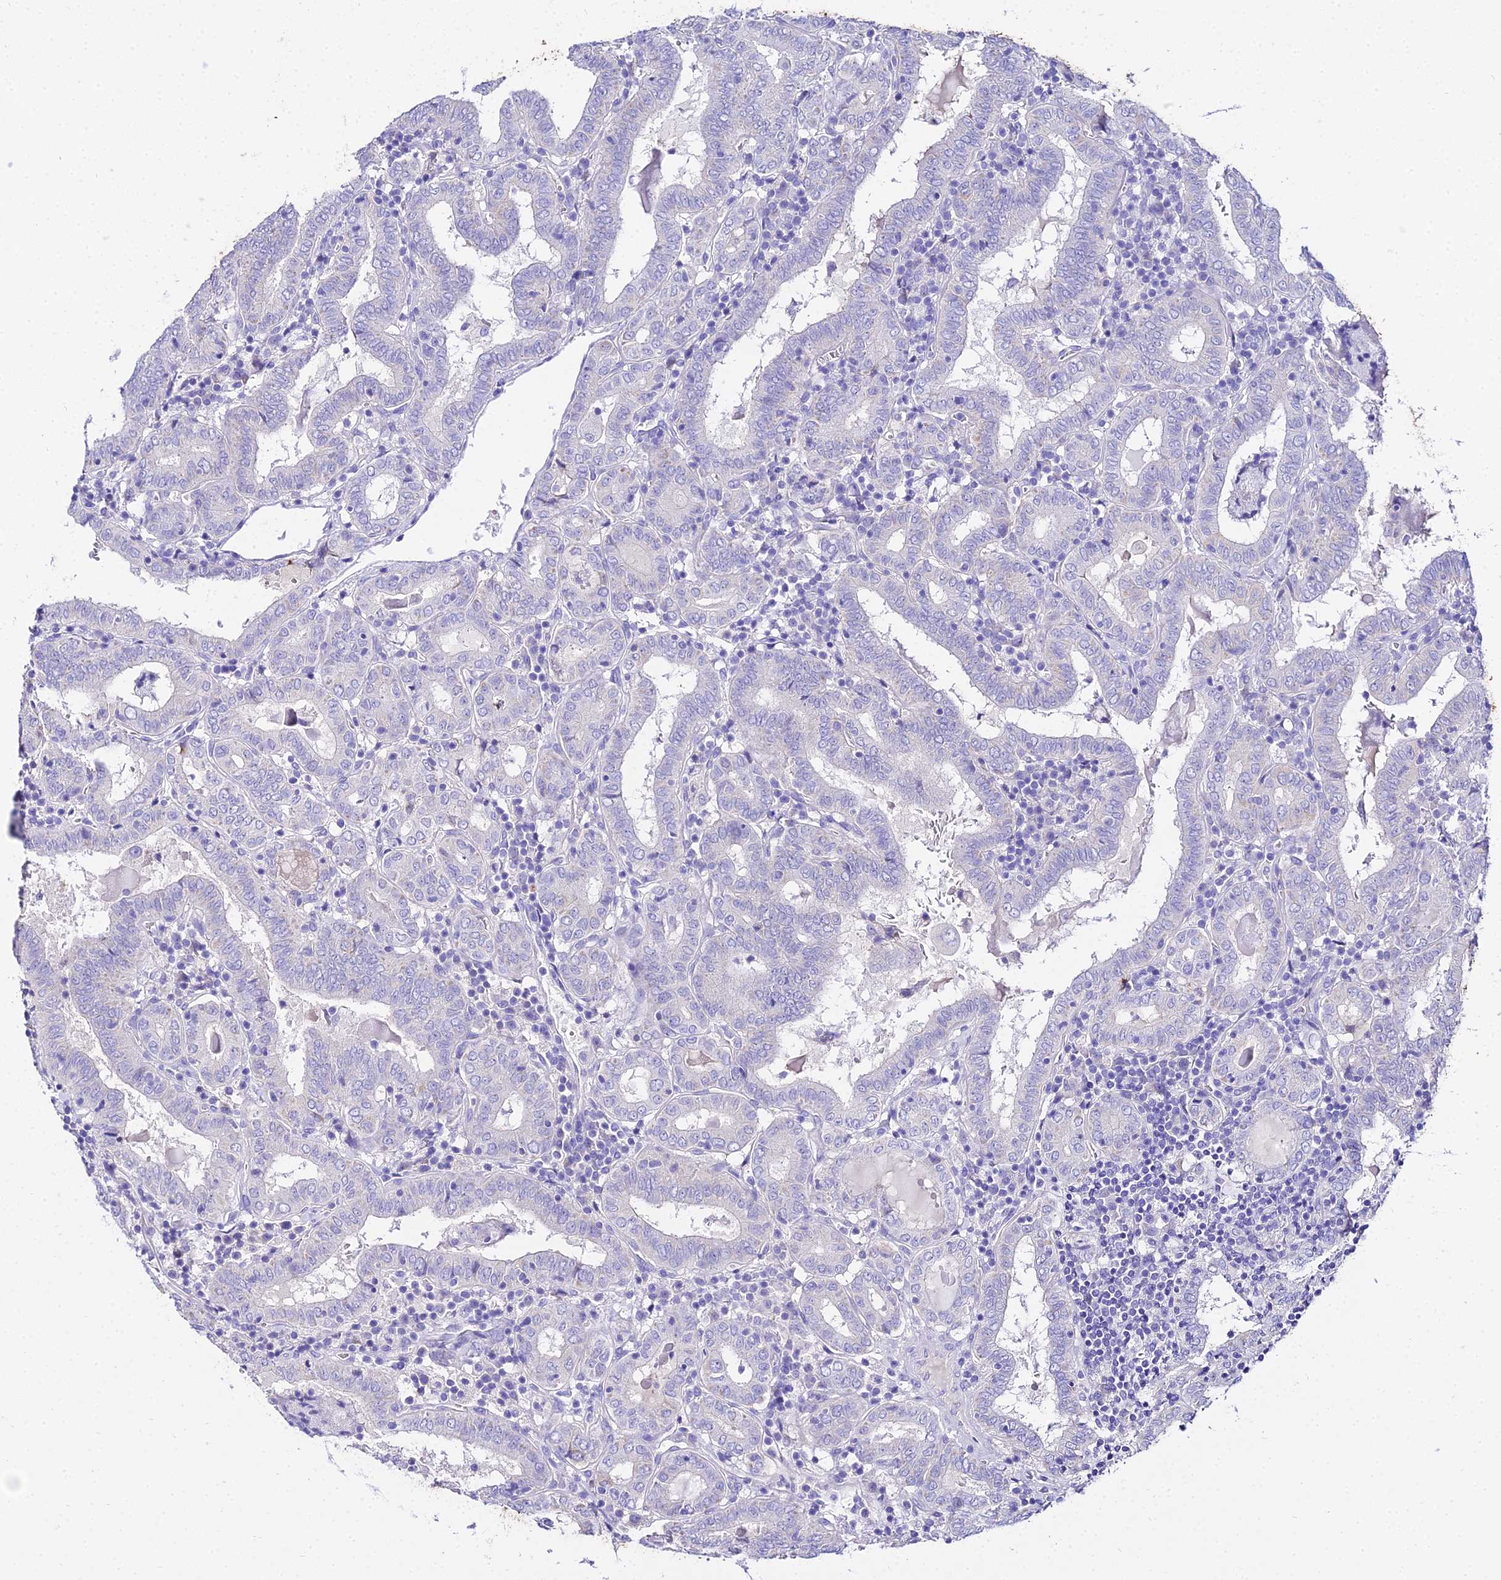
{"staining": {"intensity": "negative", "quantity": "none", "location": "none"}, "tissue": "thyroid cancer", "cell_type": "Tumor cells", "image_type": "cancer", "snomed": [{"axis": "morphology", "description": "Papillary adenocarcinoma, NOS"}, {"axis": "topography", "description": "Thyroid gland"}], "caption": "IHC image of human thyroid papillary adenocarcinoma stained for a protein (brown), which displays no positivity in tumor cells. (DAB (3,3'-diaminobenzidine) IHC, high magnification).", "gene": "TUBA3D", "patient": {"sex": "female", "age": 72}}